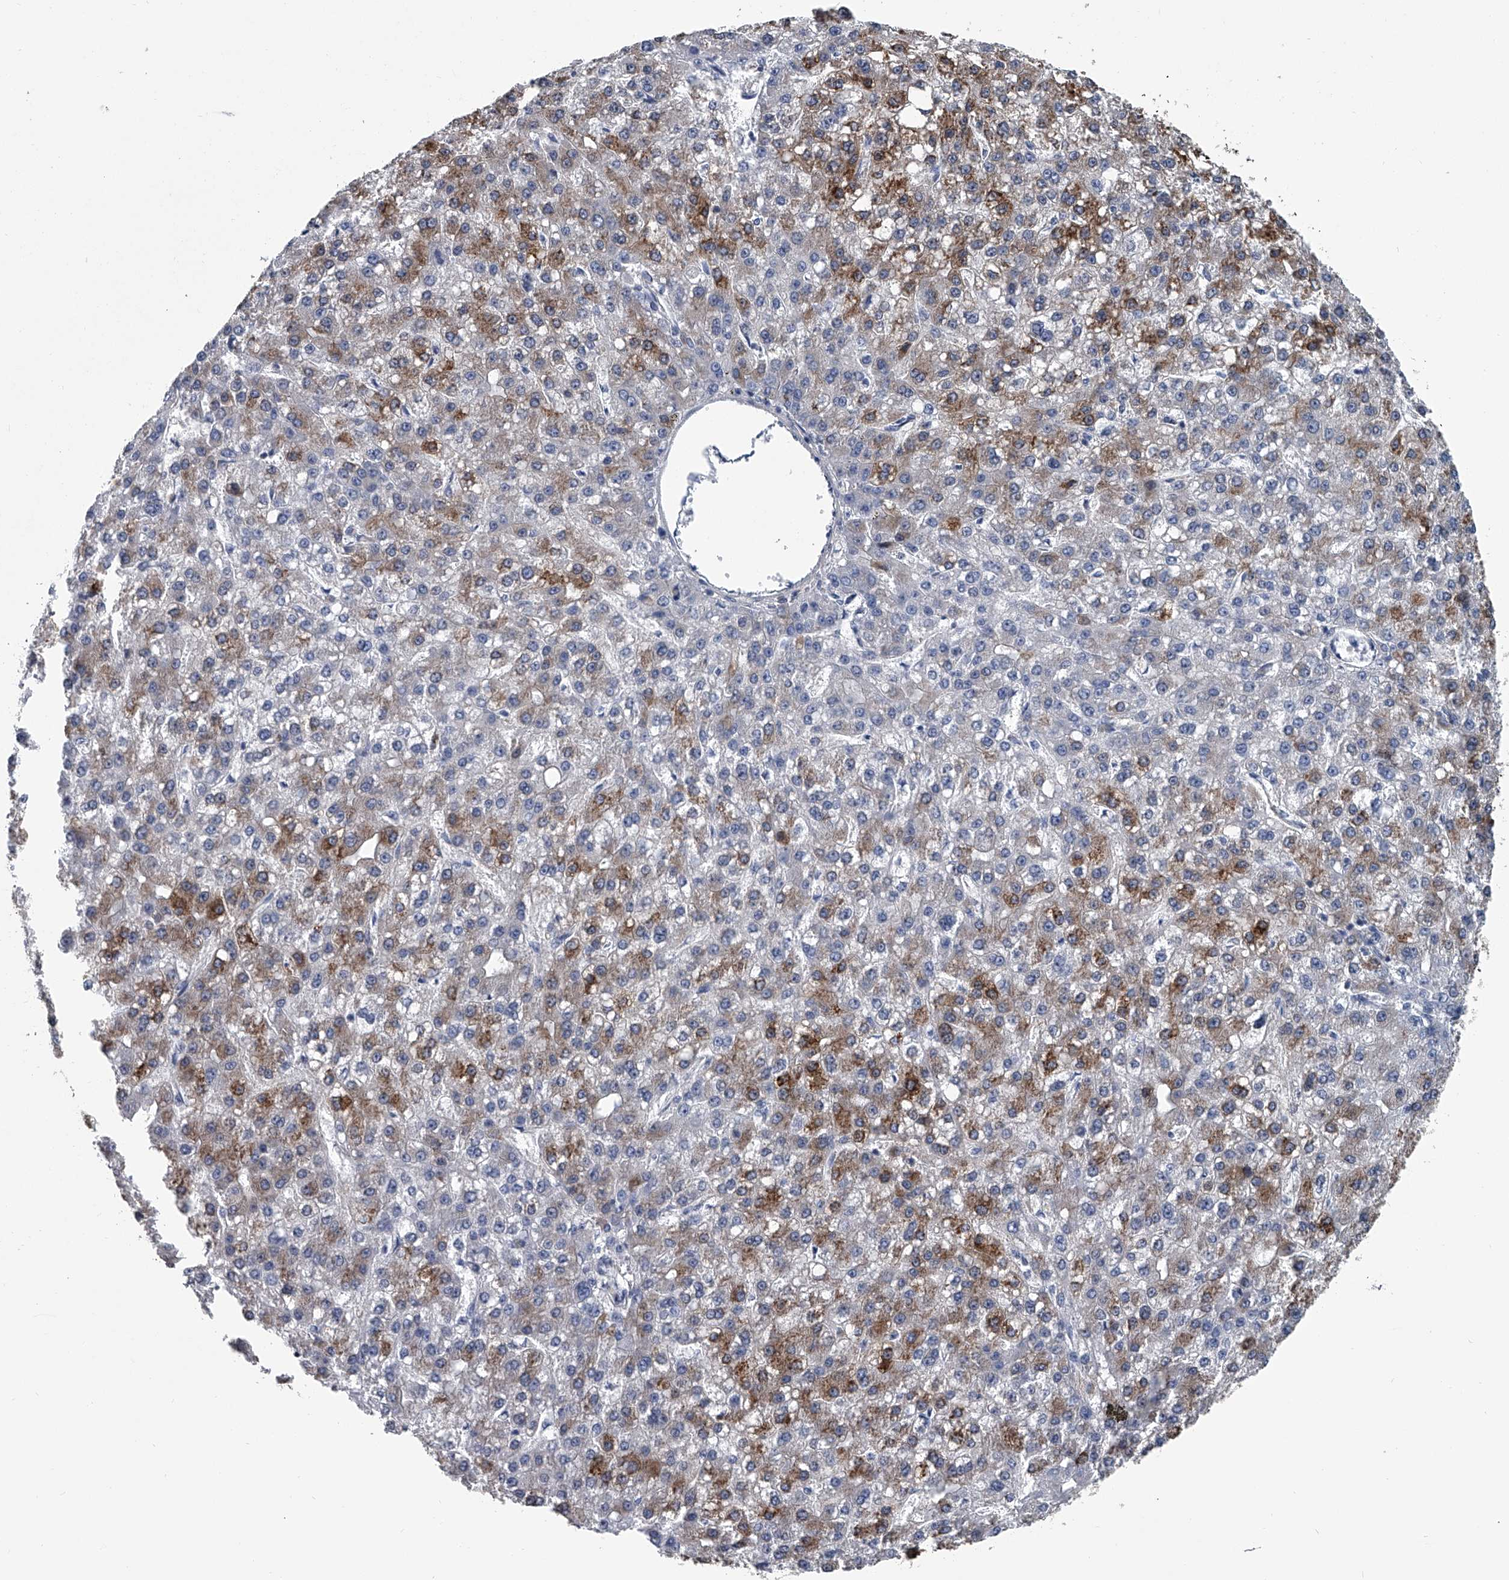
{"staining": {"intensity": "moderate", "quantity": "25%-75%", "location": "cytoplasmic/membranous"}, "tissue": "liver cancer", "cell_type": "Tumor cells", "image_type": "cancer", "snomed": [{"axis": "morphology", "description": "Carcinoma, Hepatocellular, NOS"}, {"axis": "topography", "description": "Liver"}], "caption": "This image shows immunohistochemistry (IHC) staining of human liver cancer, with medium moderate cytoplasmic/membranous positivity in about 25%-75% of tumor cells.", "gene": "PPP2R5D", "patient": {"sex": "male", "age": 67}}